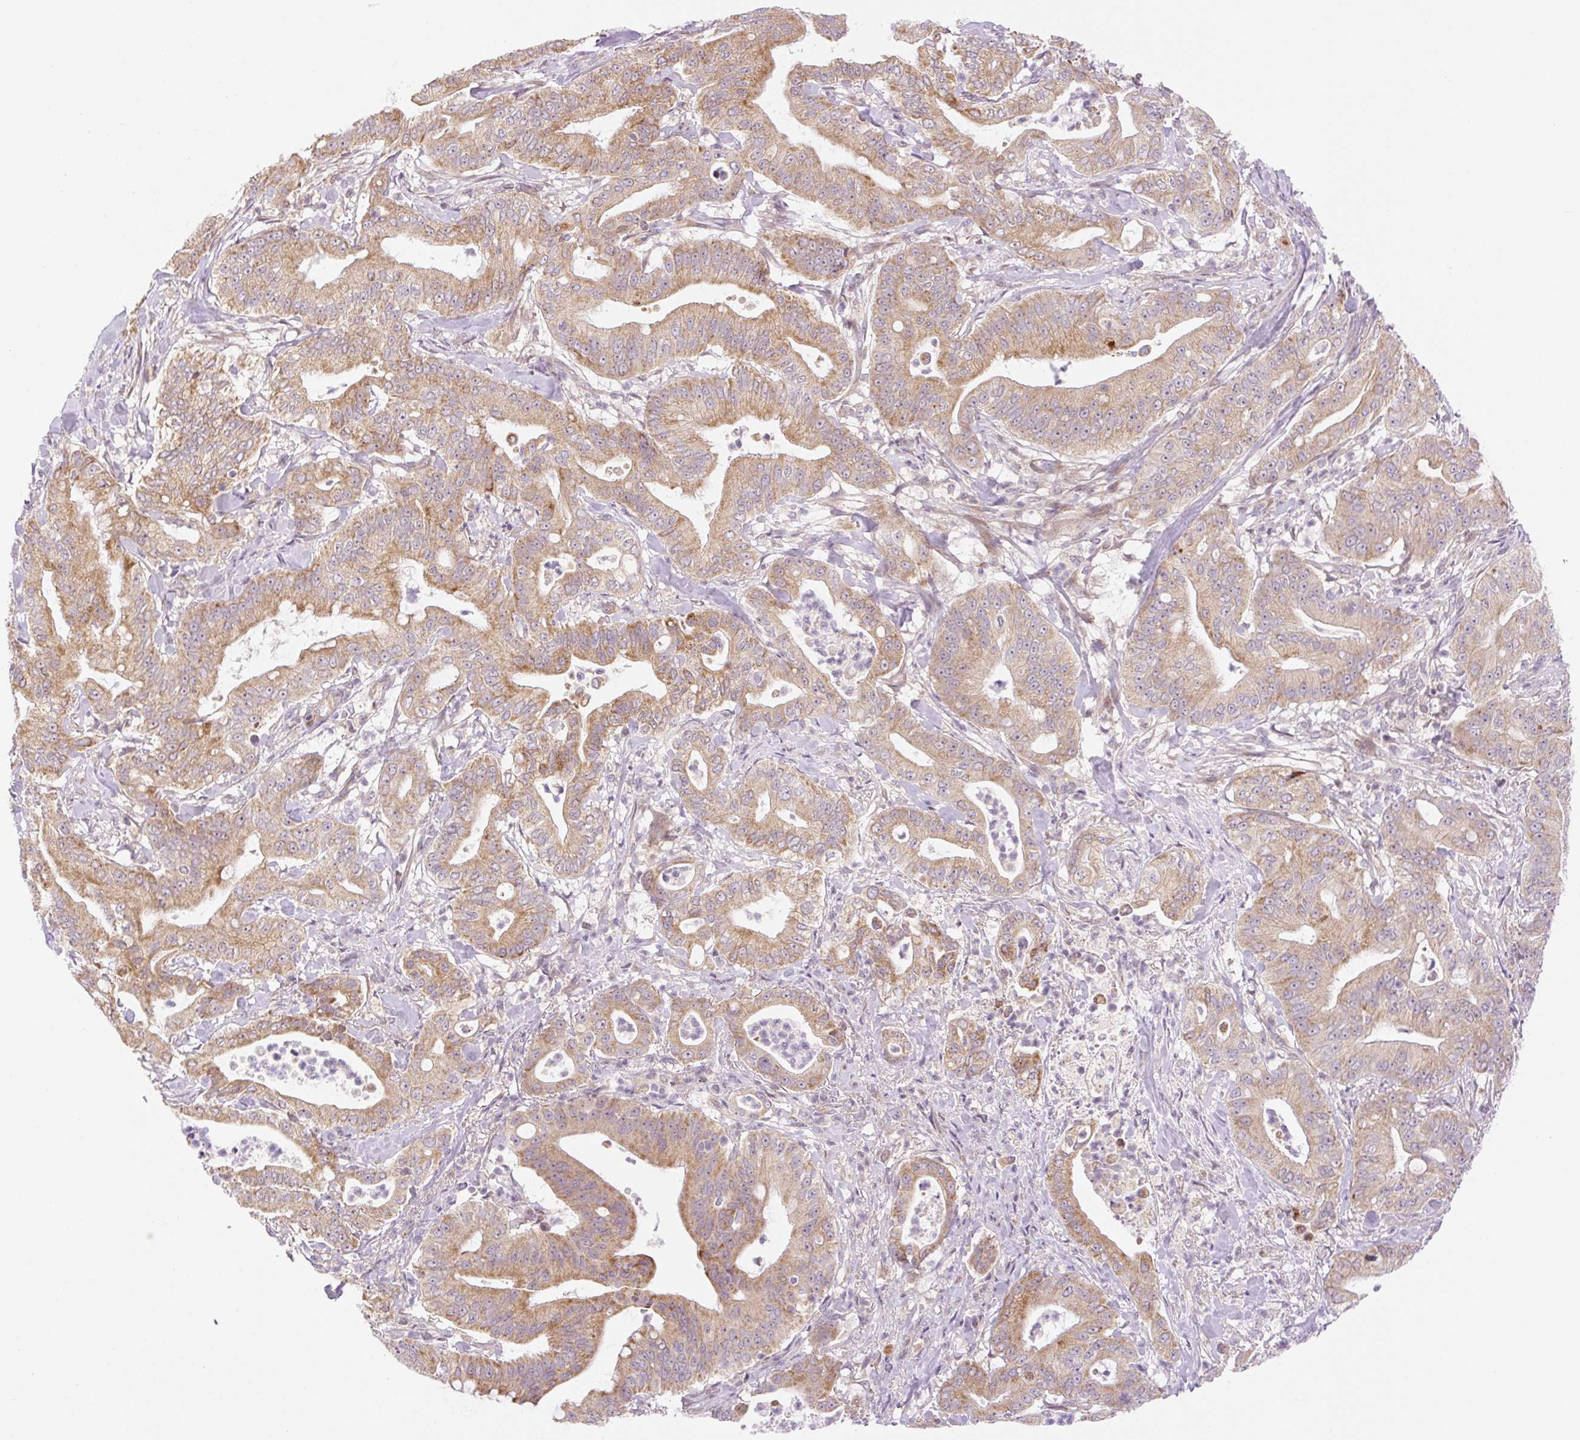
{"staining": {"intensity": "moderate", "quantity": "25%-75%", "location": "cytoplasmic/membranous"}, "tissue": "pancreatic cancer", "cell_type": "Tumor cells", "image_type": "cancer", "snomed": [{"axis": "morphology", "description": "Adenocarcinoma, NOS"}, {"axis": "topography", "description": "Pancreas"}], "caption": "Immunohistochemistry staining of pancreatic cancer, which exhibits medium levels of moderate cytoplasmic/membranous staining in approximately 25%-75% of tumor cells indicating moderate cytoplasmic/membranous protein positivity. The staining was performed using DAB (3,3'-diaminobenzidine) (brown) for protein detection and nuclei were counterstained in hematoxylin (blue).", "gene": "ZNF394", "patient": {"sex": "male", "age": 71}}